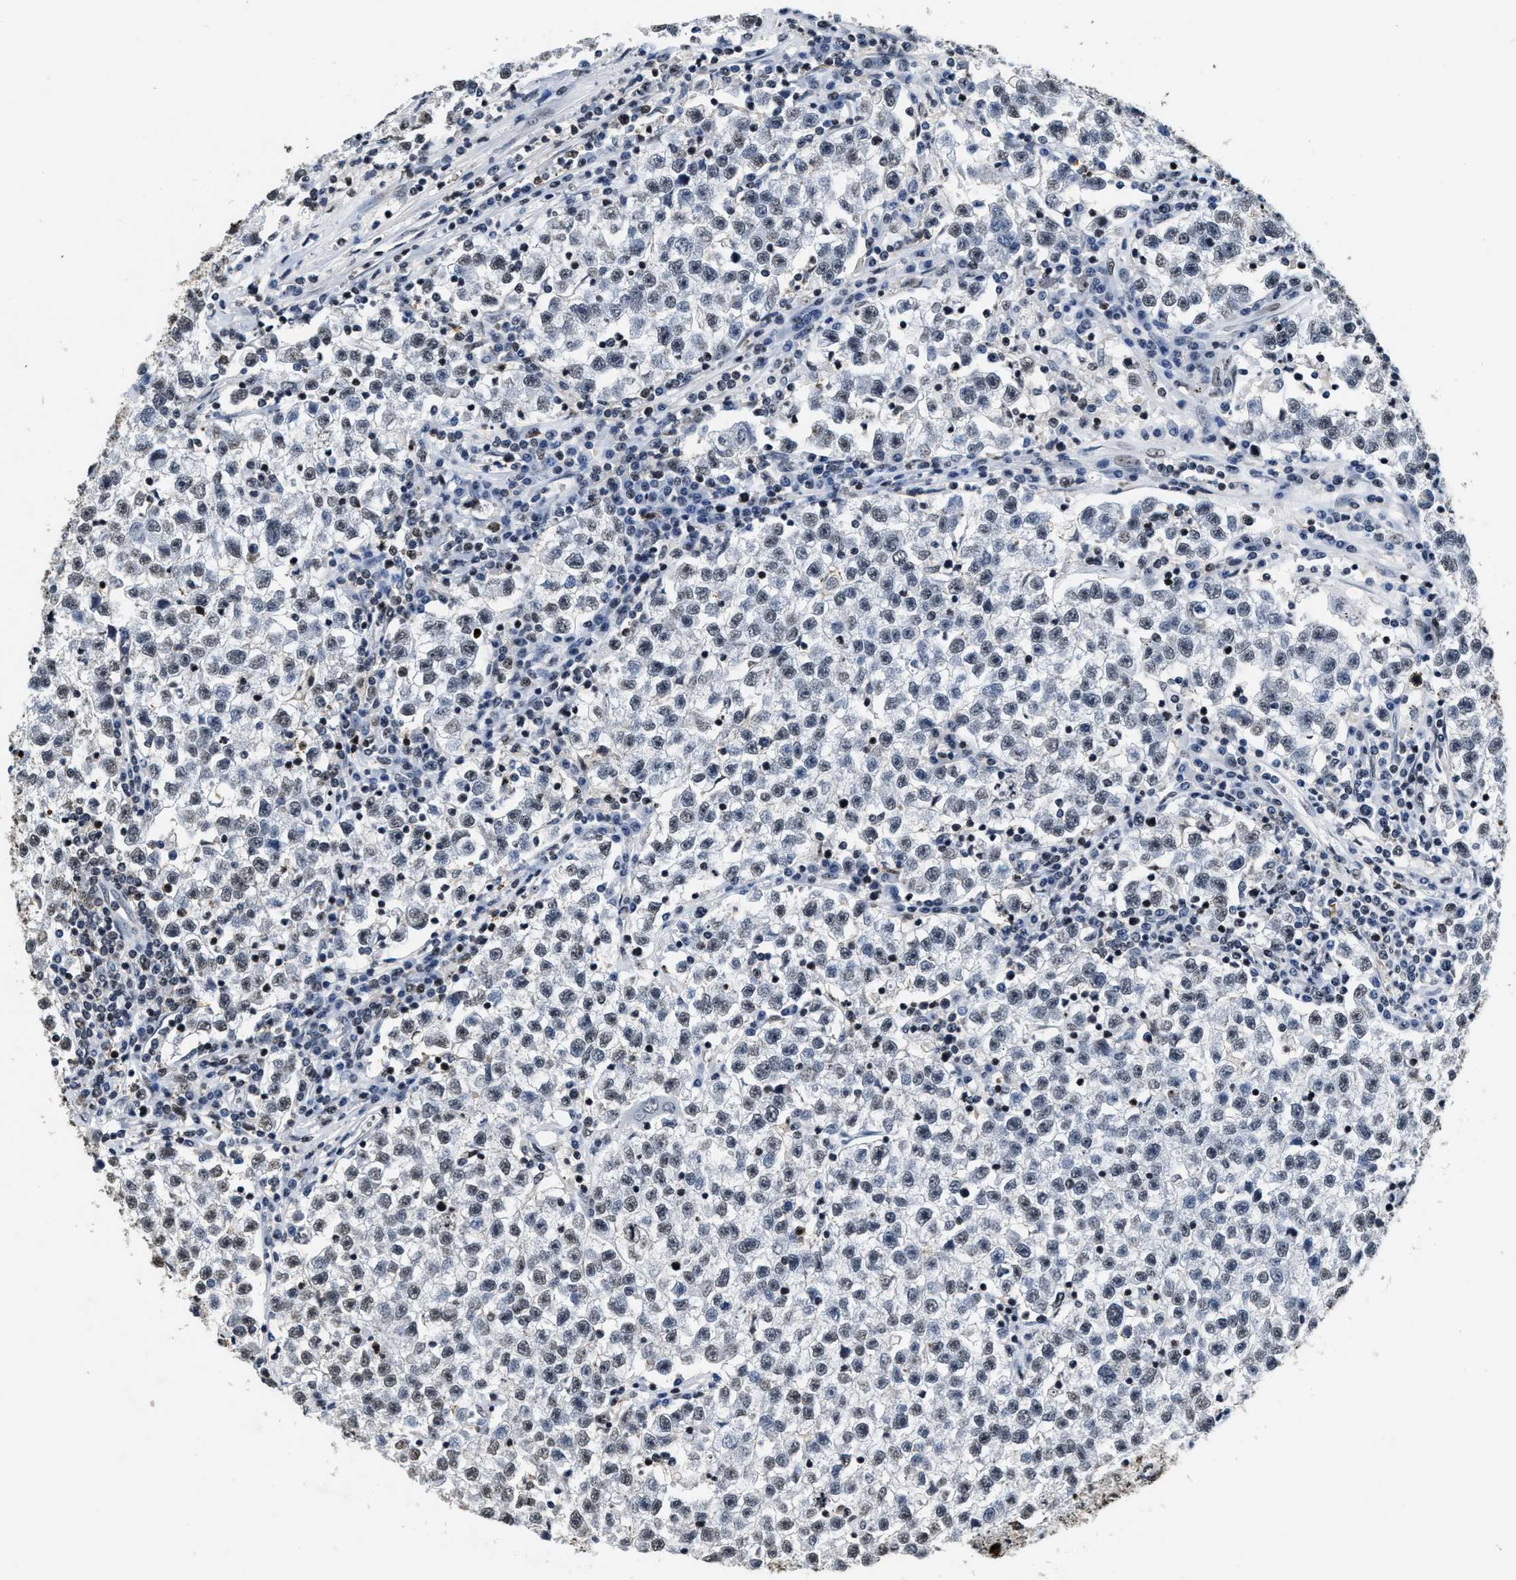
{"staining": {"intensity": "weak", "quantity": "<25%", "location": "nuclear"}, "tissue": "testis cancer", "cell_type": "Tumor cells", "image_type": "cancer", "snomed": [{"axis": "morphology", "description": "Seminoma, NOS"}, {"axis": "topography", "description": "Testis"}], "caption": "Tumor cells are negative for brown protein staining in testis cancer.", "gene": "SUPT16H", "patient": {"sex": "male", "age": 22}}